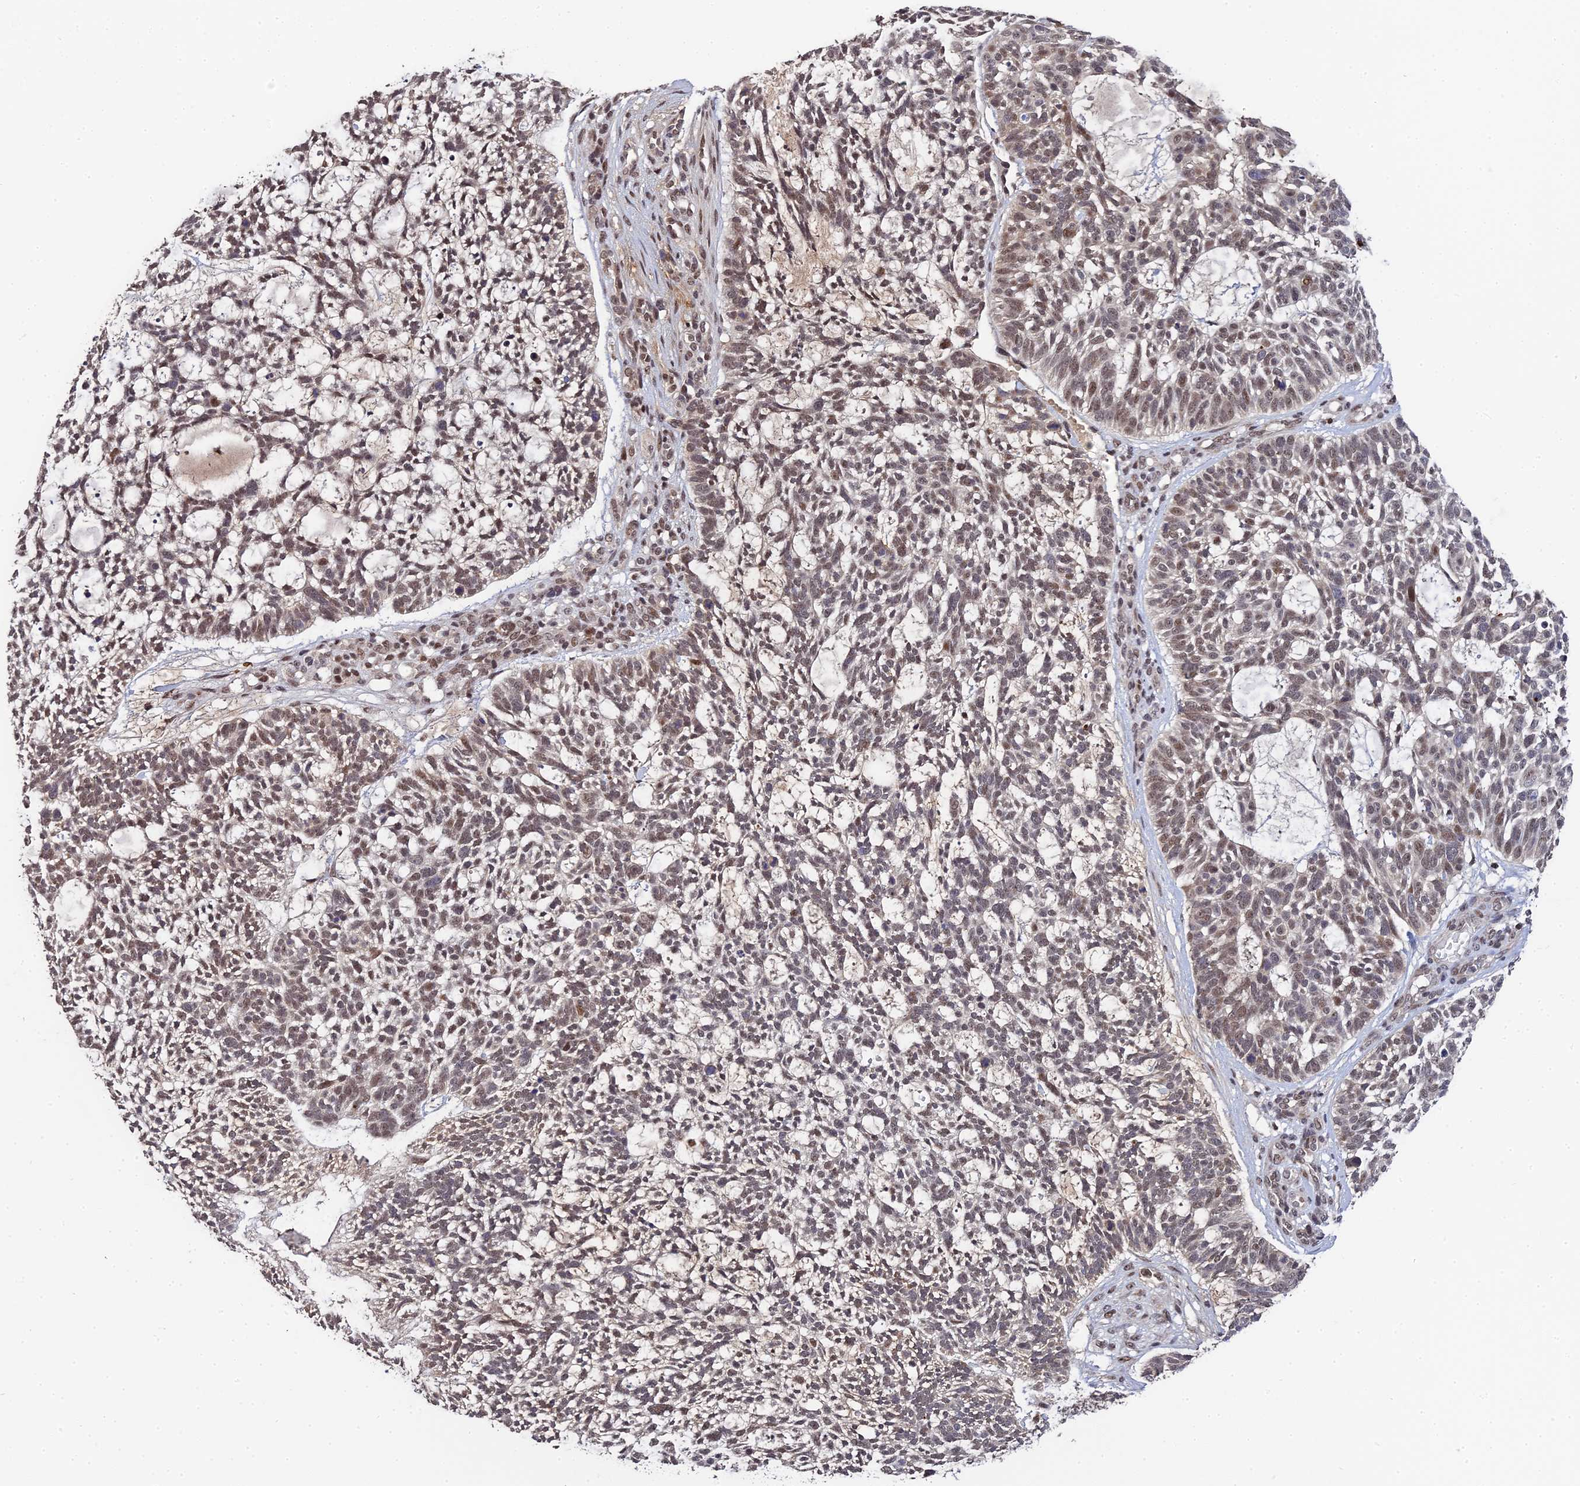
{"staining": {"intensity": "moderate", "quantity": ">75%", "location": "nuclear"}, "tissue": "skin cancer", "cell_type": "Tumor cells", "image_type": "cancer", "snomed": [{"axis": "morphology", "description": "Basal cell carcinoma"}, {"axis": "topography", "description": "Skin"}], "caption": "IHC image of neoplastic tissue: skin cancer (basal cell carcinoma) stained using immunohistochemistry demonstrates medium levels of moderate protein expression localized specifically in the nuclear of tumor cells, appearing as a nuclear brown color.", "gene": "ERCC5", "patient": {"sex": "male", "age": 88}}